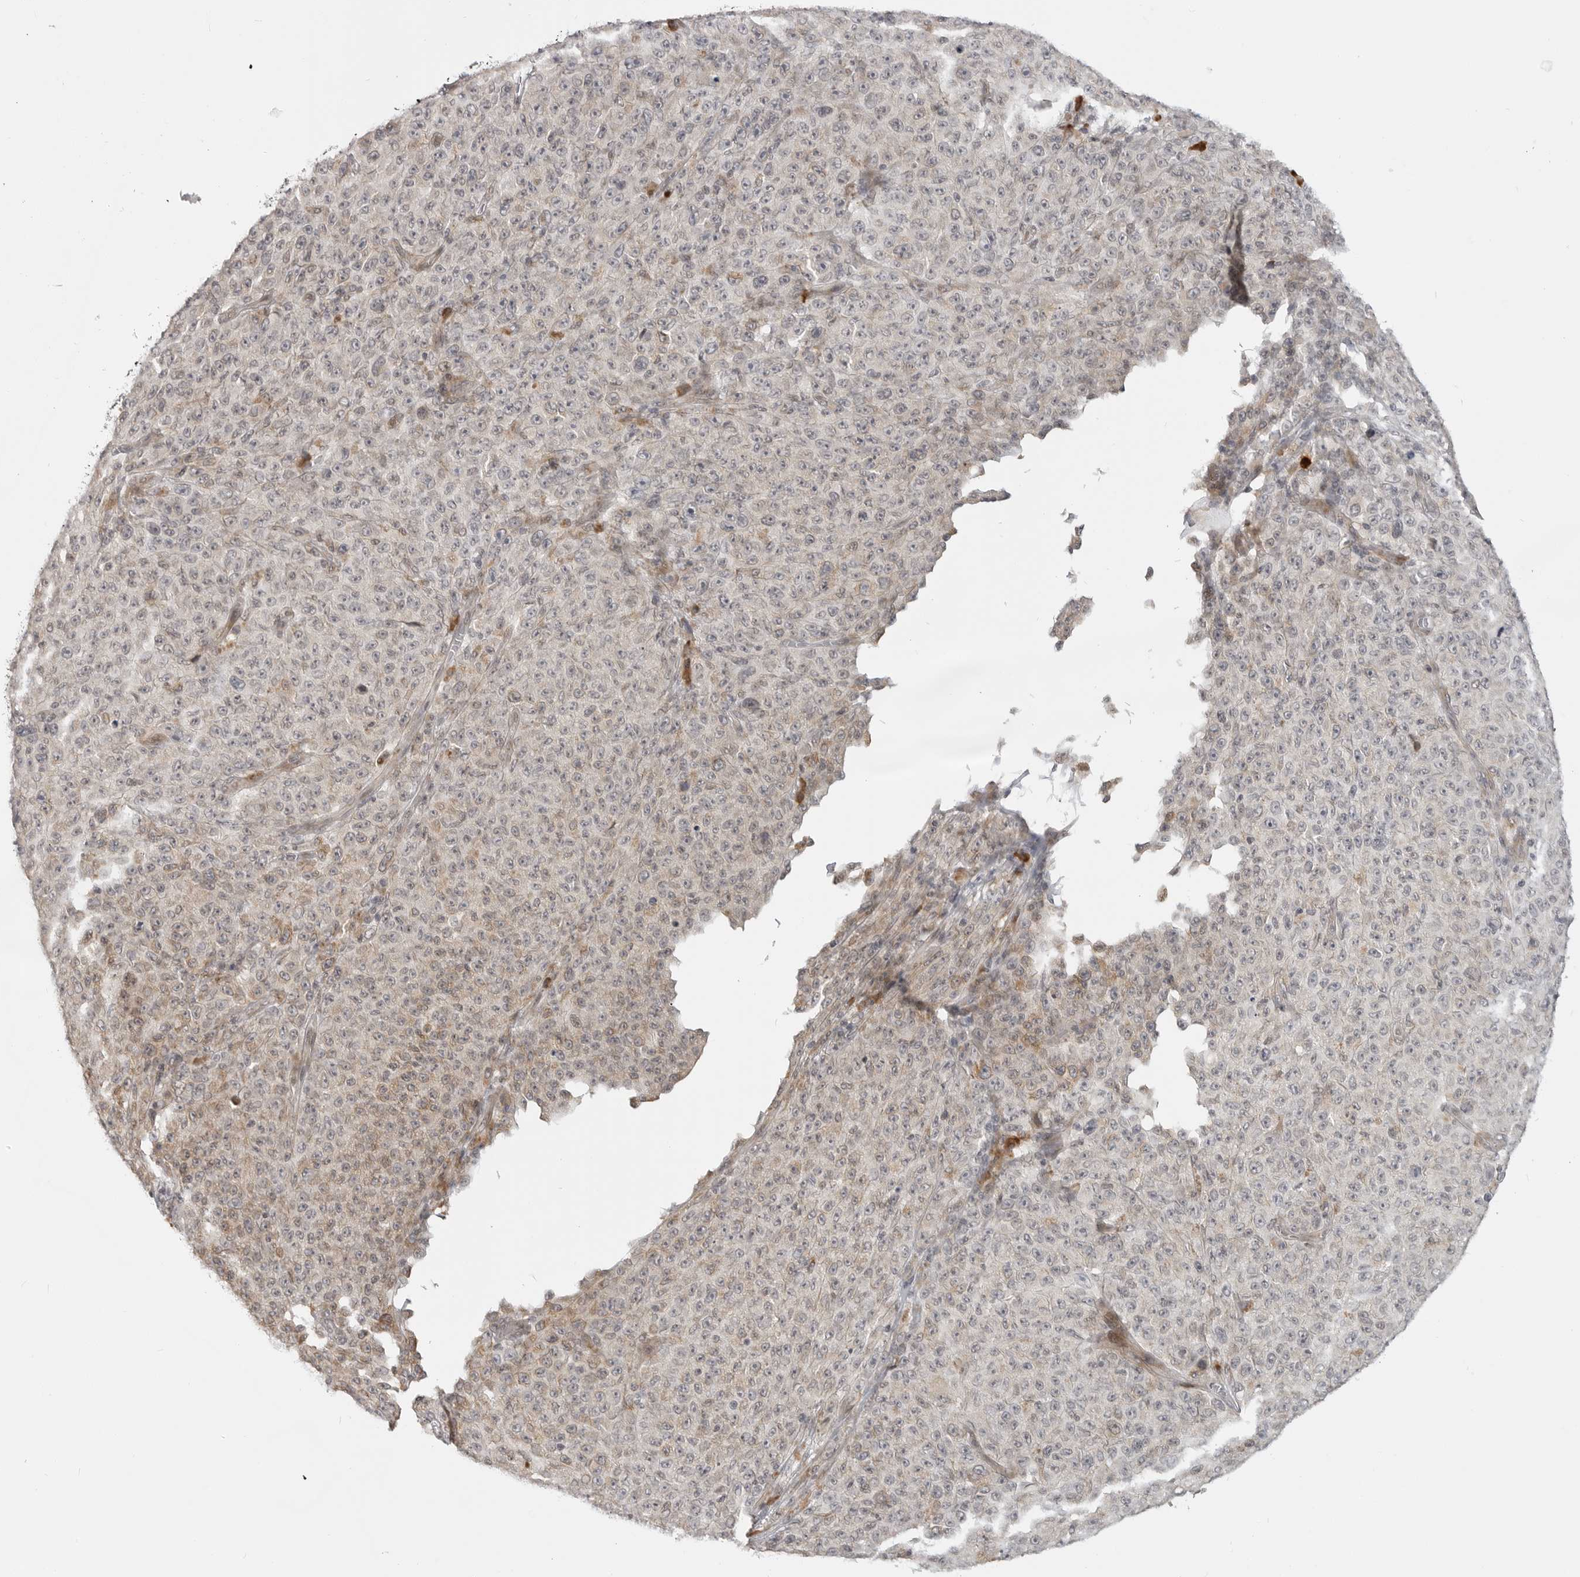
{"staining": {"intensity": "negative", "quantity": "none", "location": "none"}, "tissue": "melanoma", "cell_type": "Tumor cells", "image_type": "cancer", "snomed": [{"axis": "morphology", "description": "Malignant melanoma, NOS"}, {"axis": "topography", "description": "Skin"}], "caption": "This is an immunohistochemistry (IHC) photomicrograph of human melanoma. There is no expression in tumor cells.", "gene": "CEP295NL", "patient": {"sex": "female", "age": 82}}